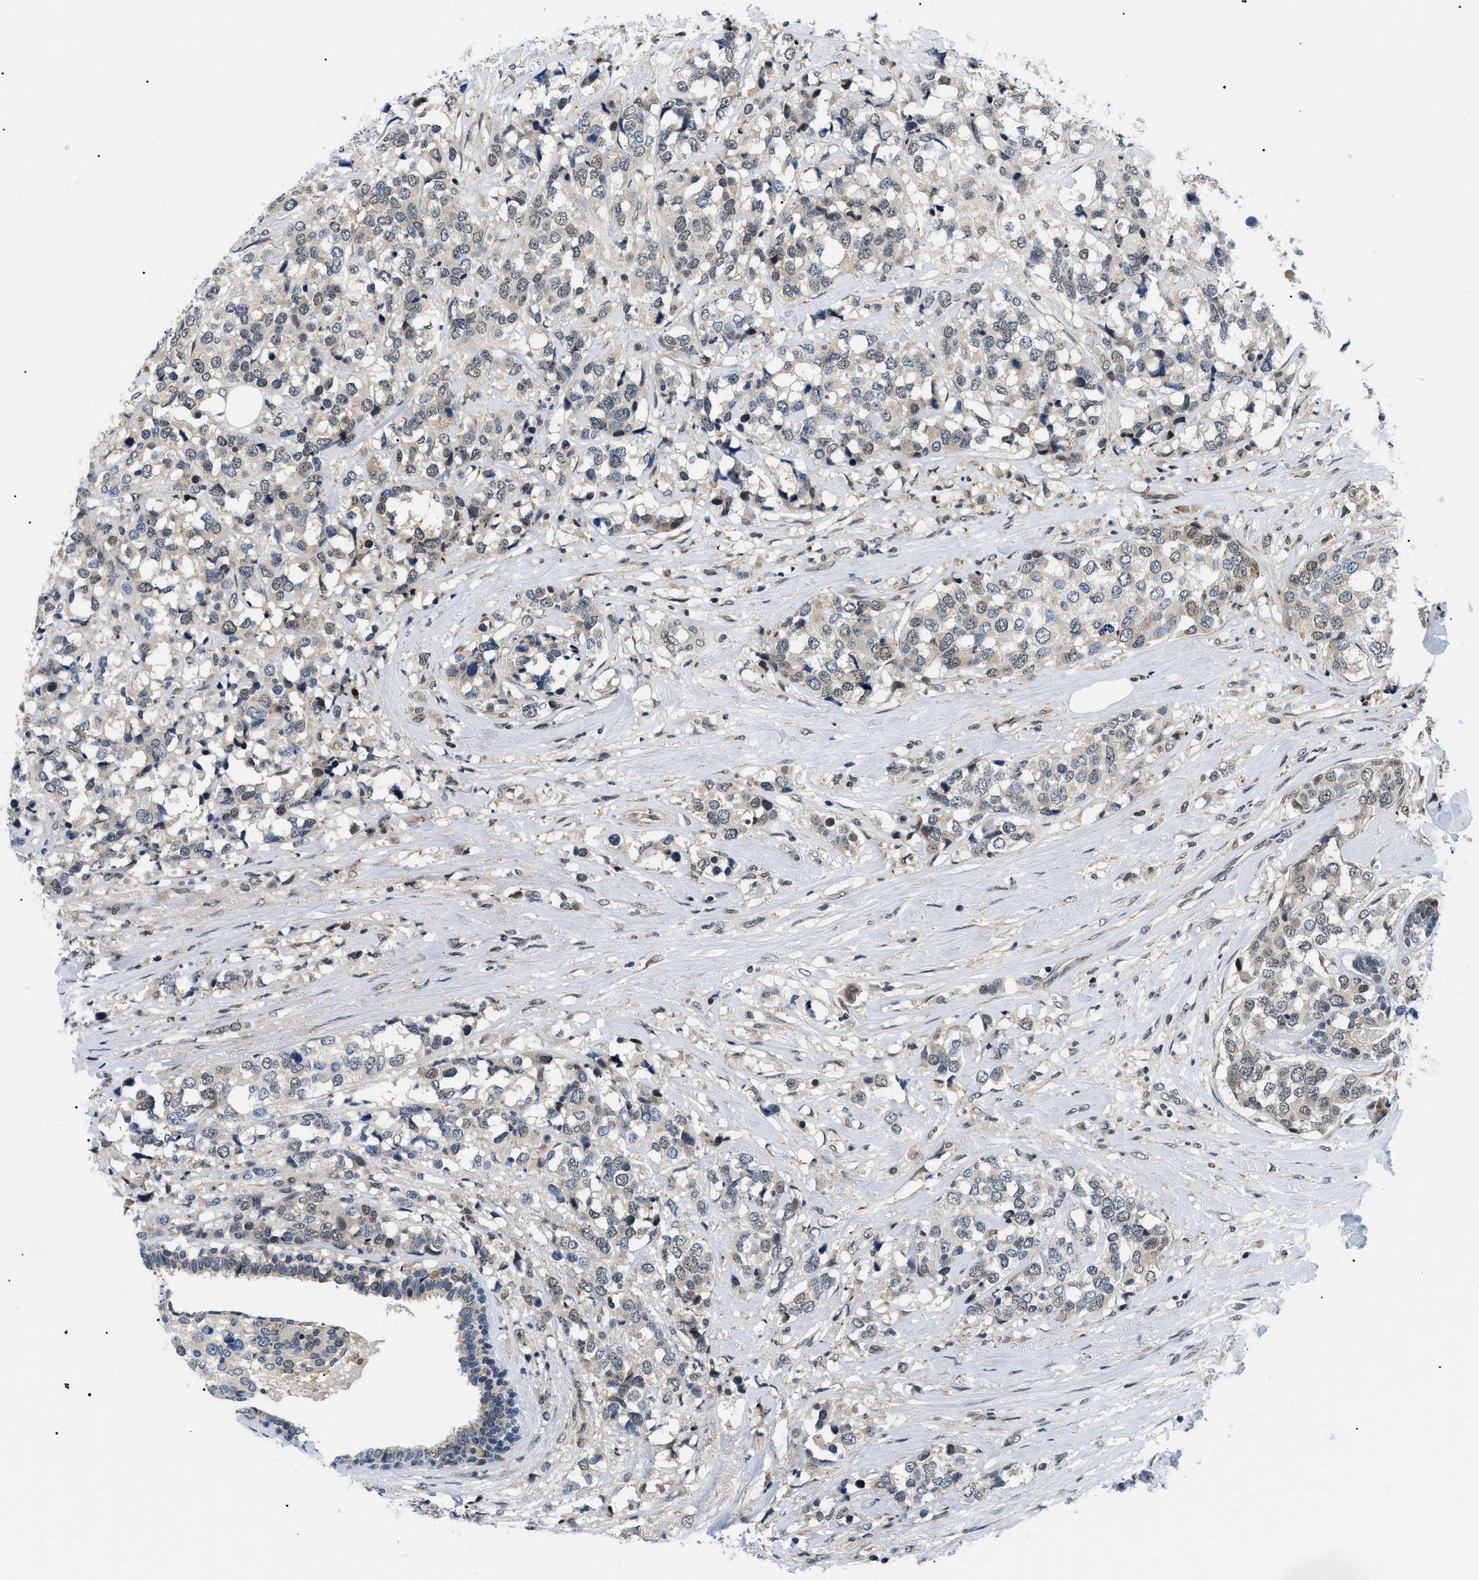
{"staining": {"intensity": "weak", "quantity": "<25%", "location": "cytoplasmic/membranous,nuclear"}, "tissue": "breast cancer", "cell_type": "Tumor cells", "image_type": "cancer", "snomed": [{"axis": "morphology", "description": "Lobular carcinoma"}, {"axis": "topography", "description": "Breast"}], "caption": "IHC micrograph of human breast cancer stained for a protein (brown), which displays no expression in tumor cells.", "gene": "RBM15", "patient": {"sex": "female", "age": 59}}